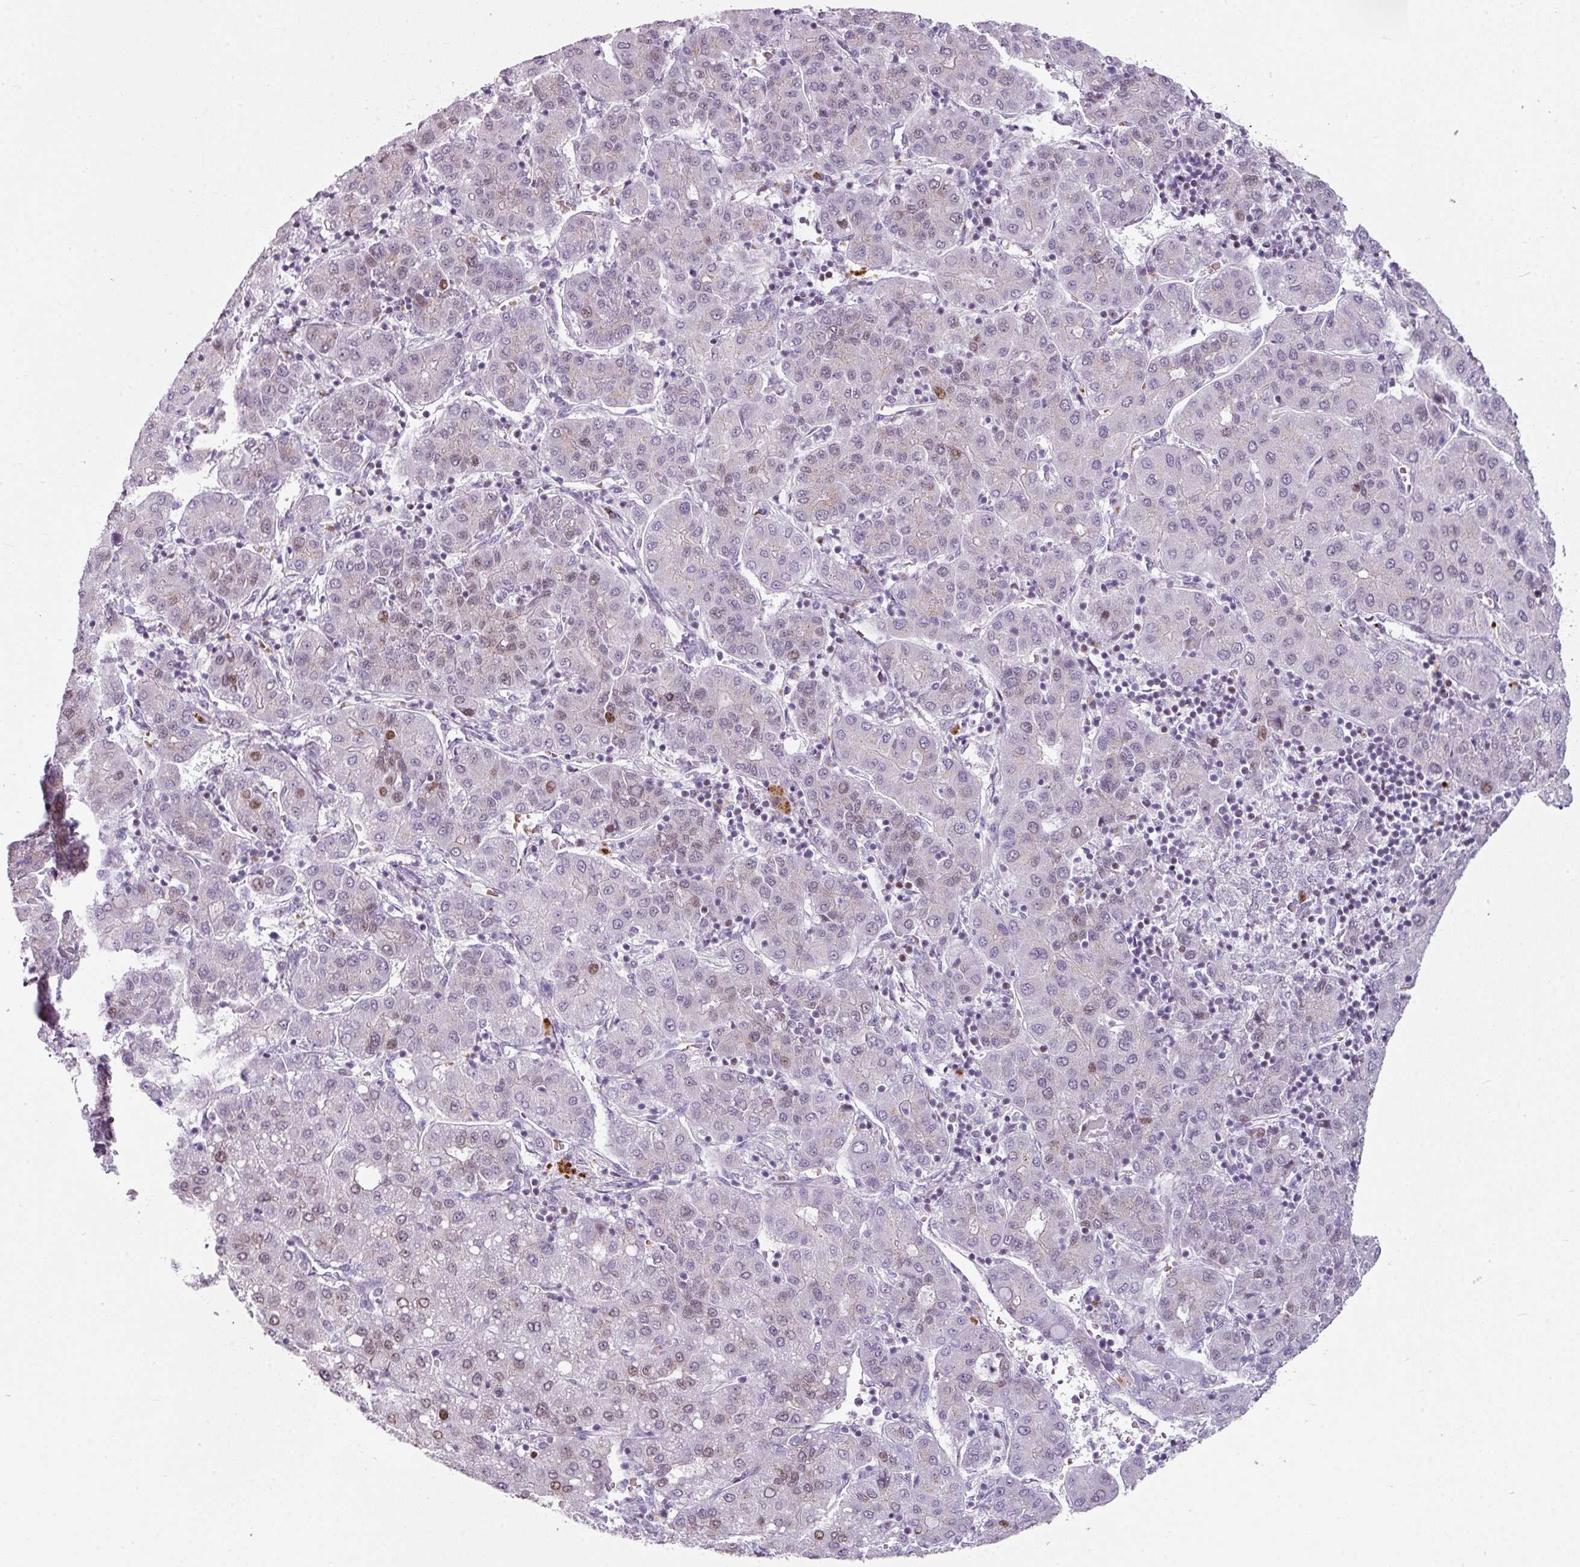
{"staining": {"intensity": "moderate", "quantity": "<25%", "location": "nuclear"}, "tissue": "liver cancer", "cell_type": "Tumor cells", "image_type": "cancer", "snomed": [{"axis": "morphology", "description": "Carcinoma, Hepatocellular, NOS"}, {"axis": "topography", "description": "Liver"}], "caption": "There is low levels of moderate nuclear positivity in tumor cells of liver cancer (hepatocellular carcinoma), as demonstrated by immunohistochemical staining (brown color).", "gene": "SYT8", "patient": {"sex": "male", "age": 65}}